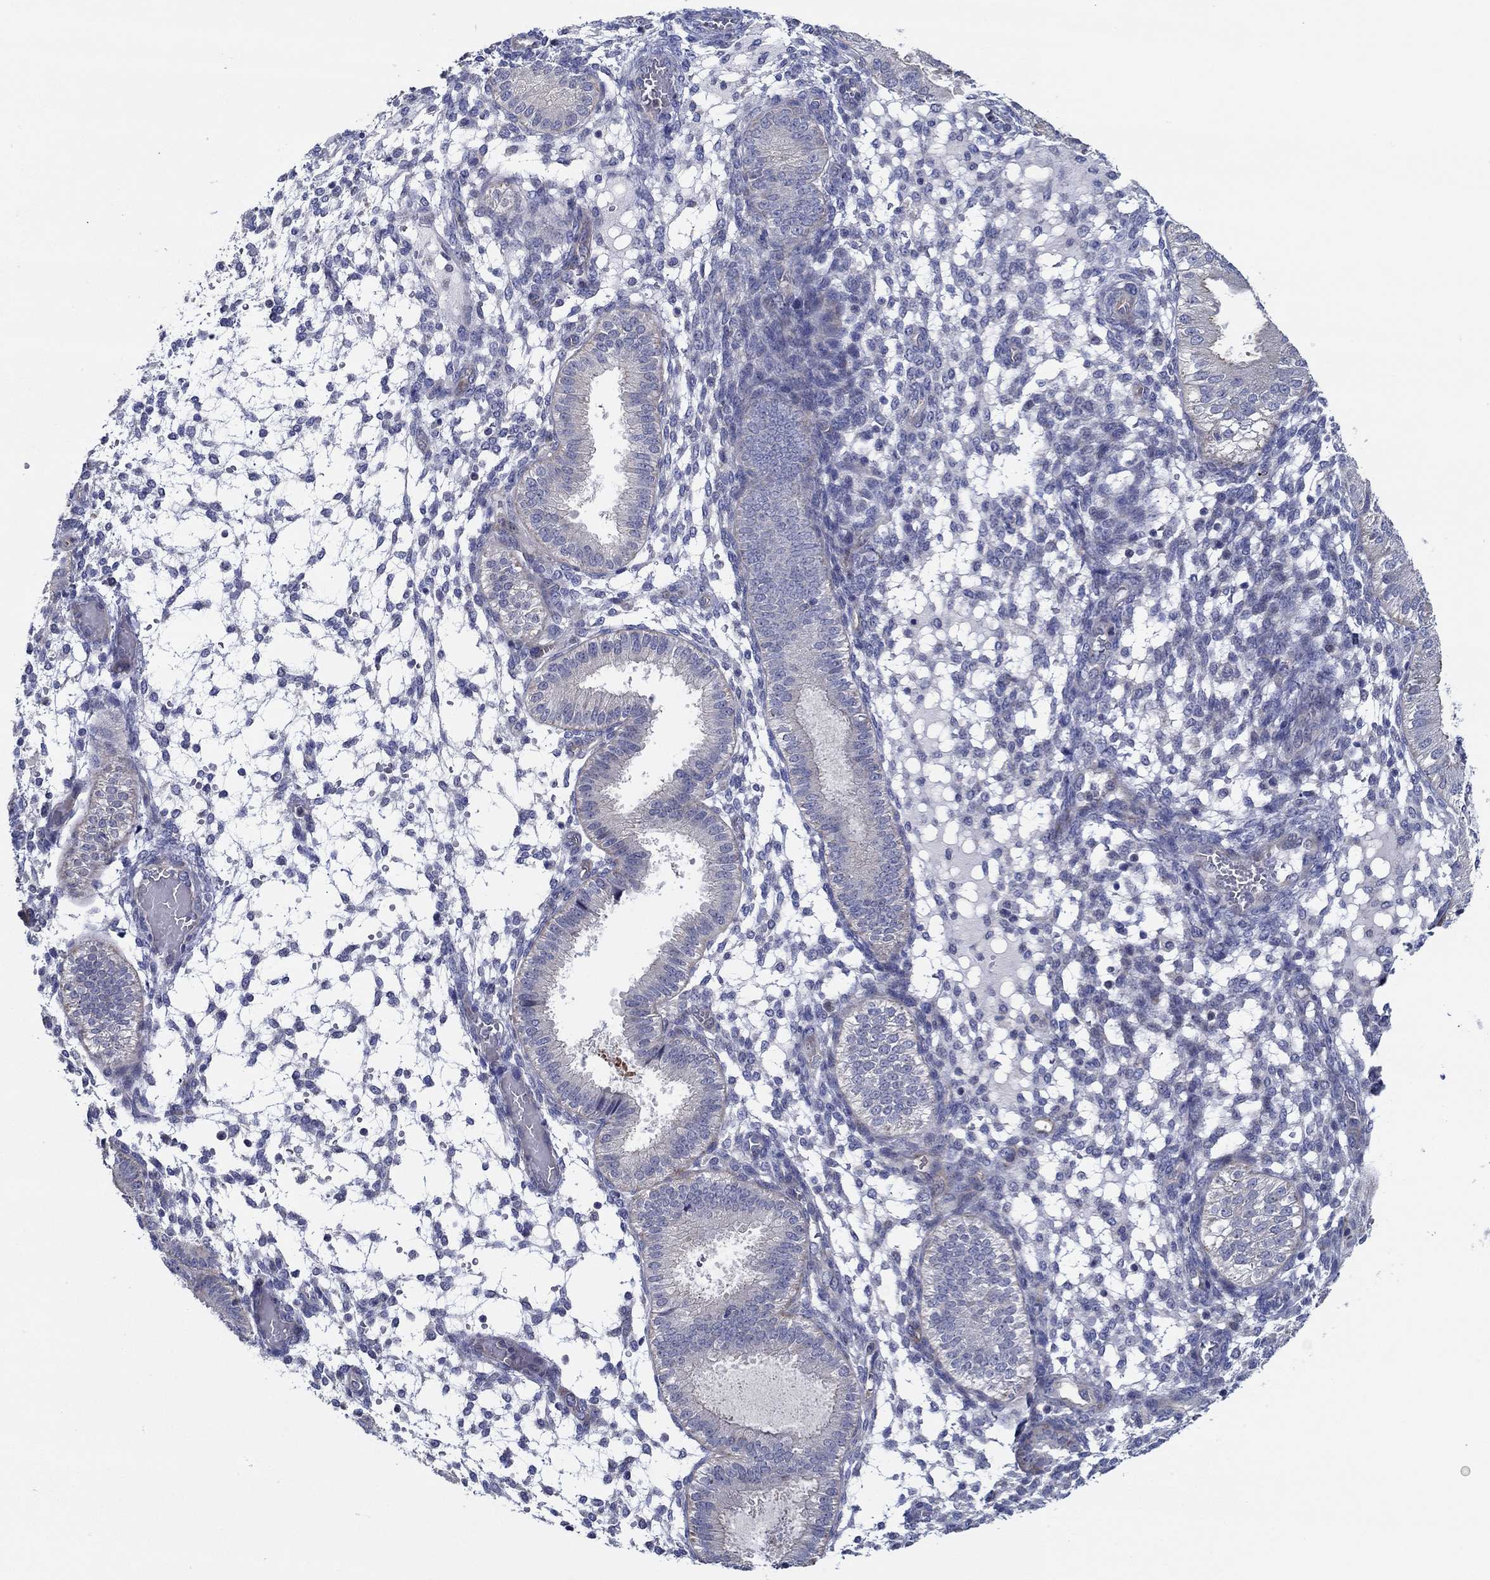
{"staining": {"intensity": "negative", "quantity": "none", "location": "none"}, "tissue": "endometrium", "cell_type": "Cells in endometrial stroma", "image_type": "normal", "snomed": [{"axis": "morphology", "description": "Normal tissue, NOS"}, {"axis": "topography", "description": "Endometrium"}], "caption": "High magnification brightfield microscopy of normal endometrium stained with DAB (3,3'-diaminobenzidine) (brown) and counterstained with hematoxylin (blue): cells in endometrial stroma show no significant staining. The staining was performed using DAB to visualize the protein expression in brown, while the nuclei were stained in blue with hematoxylin (Magnification: 20x).", "gene": "CFAP61", "patient": {"sex": "female", "age": 43}}